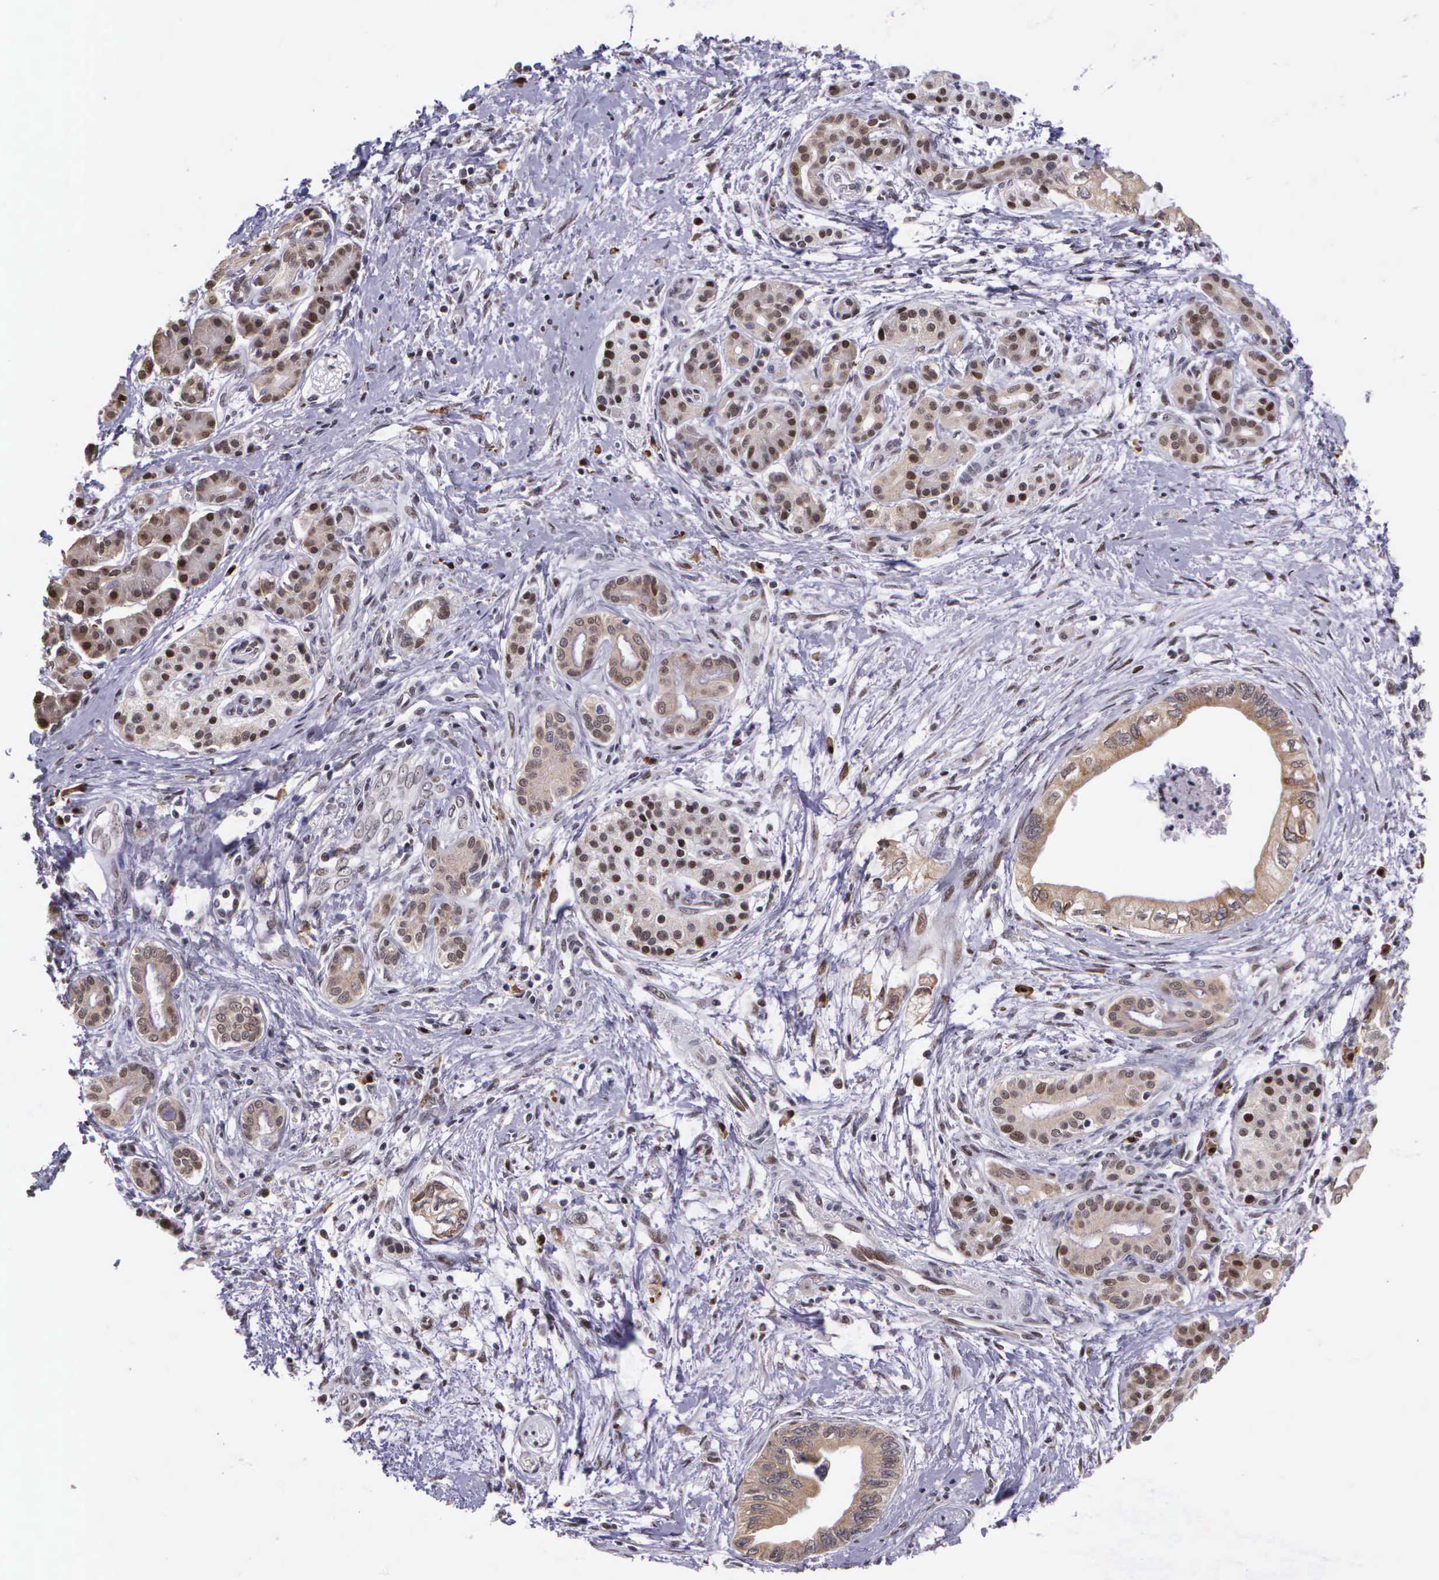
{"staining": {"intensity": "weak", "quantity": "25%-75%", "location": "cytoplasmic/membranous"}, "tissue": "pancreatic cancer", "cell_type": "Tumor cells", "image_type": "cancer", "snomed": [{"axis": "morphology", "description": "Adenocarcinoma, NOS"}, {"axis": "topography", "description": "Pancreas"}], "caption": "Protein expression analysis of adenocarcinoma (pancreatic) demonstrates weak cytoplasmic/membranous positivity in about 25%-75% of tumor cells.", "gene": "SLC25A21", "patient": {"sex": "female", "age": 66}}